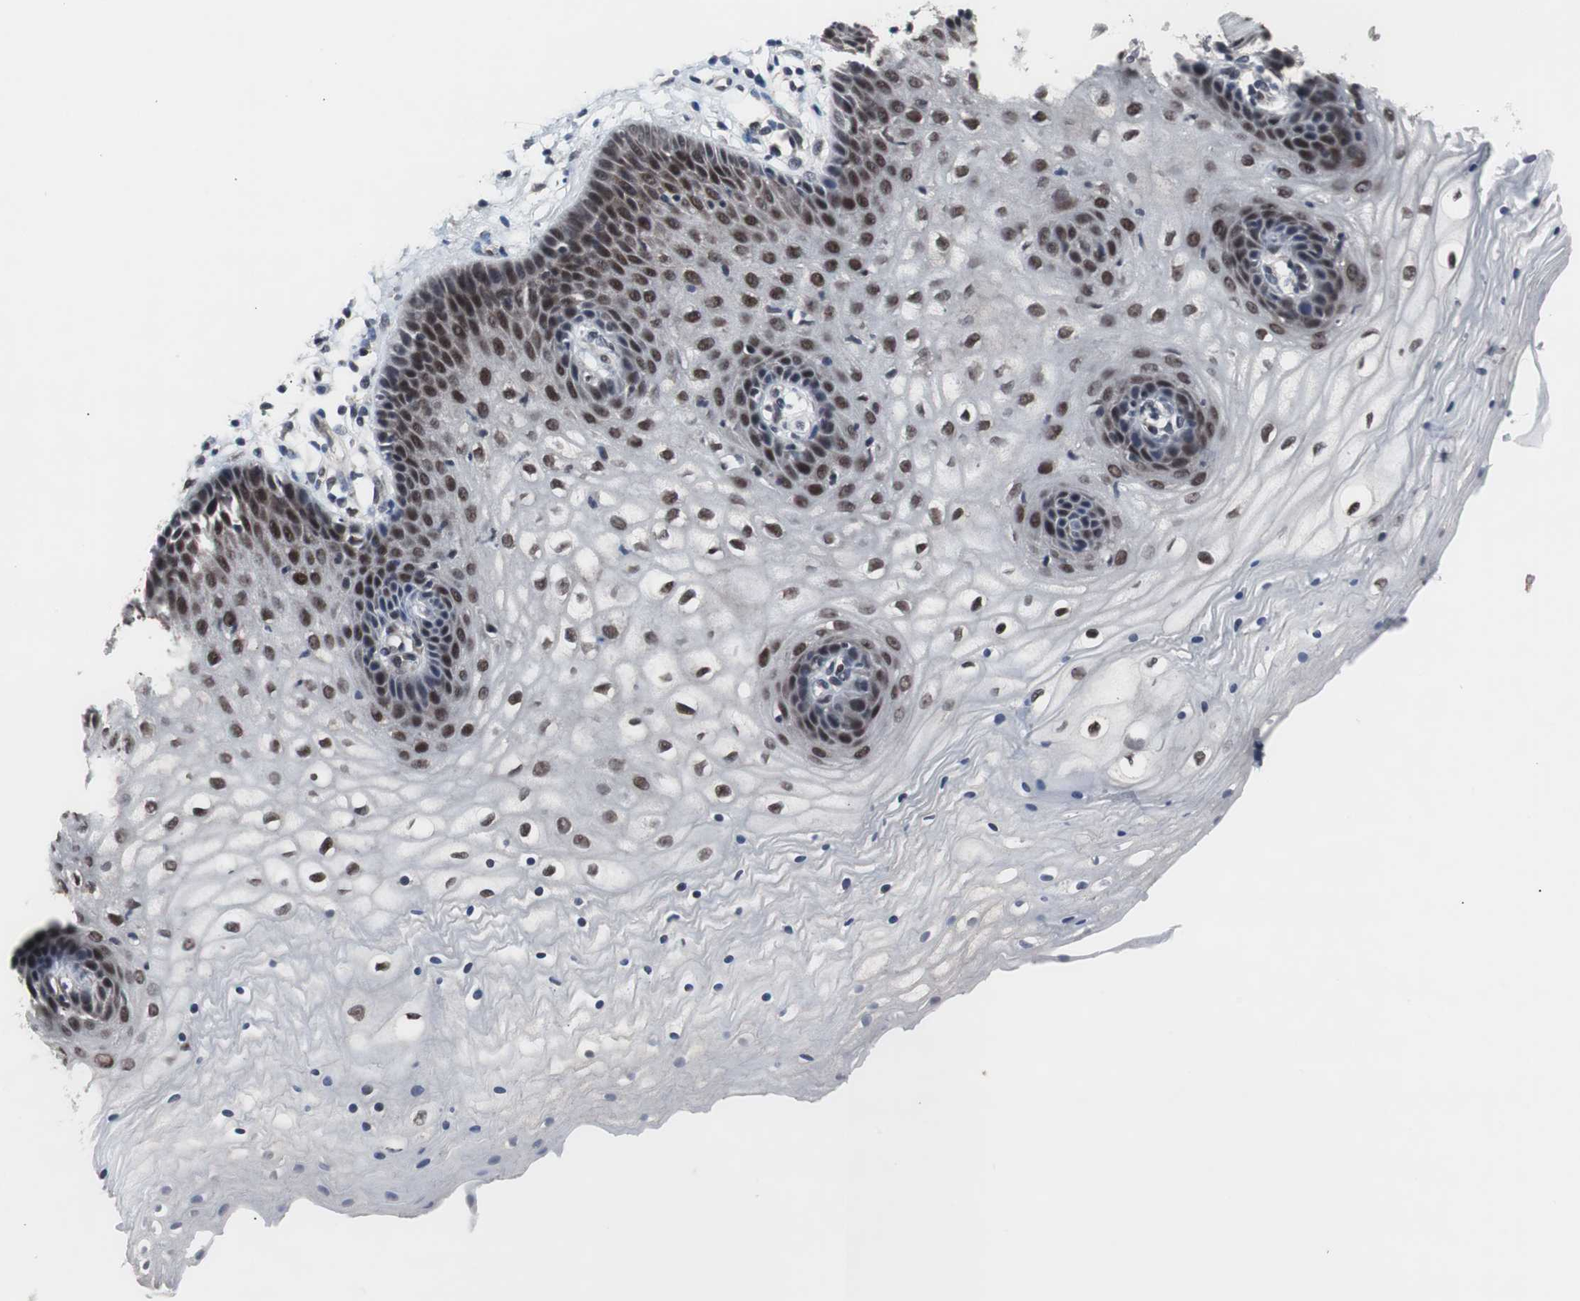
{"staining": {"intensity": "moderate", "quantity": ">75%", "location": "nuclear"}, "tissue": "vagina", "cell_type": "Squamous epithelial cells", "image_type": "normal", "snomed": [{"axis": "morphology", "description": "Normal tissue, NOS"}, {"axis": "topography", "description": "Vagina"}], "caption": "DAB (3,3'-diaminobenzidine) immunohistochemical staining of unremarkable vagina shows moderate nuclear protein positivity in approximately >75% of squamous epithelial cells. The protein is stained brown, and the nuclei are stained in blue (DAB (3,3'-diaminobenzidine) IHC with brightfield microscopy, high magnification).", "gene": "GTF2F2", "patient": {"sex": "female", "age": 34}}